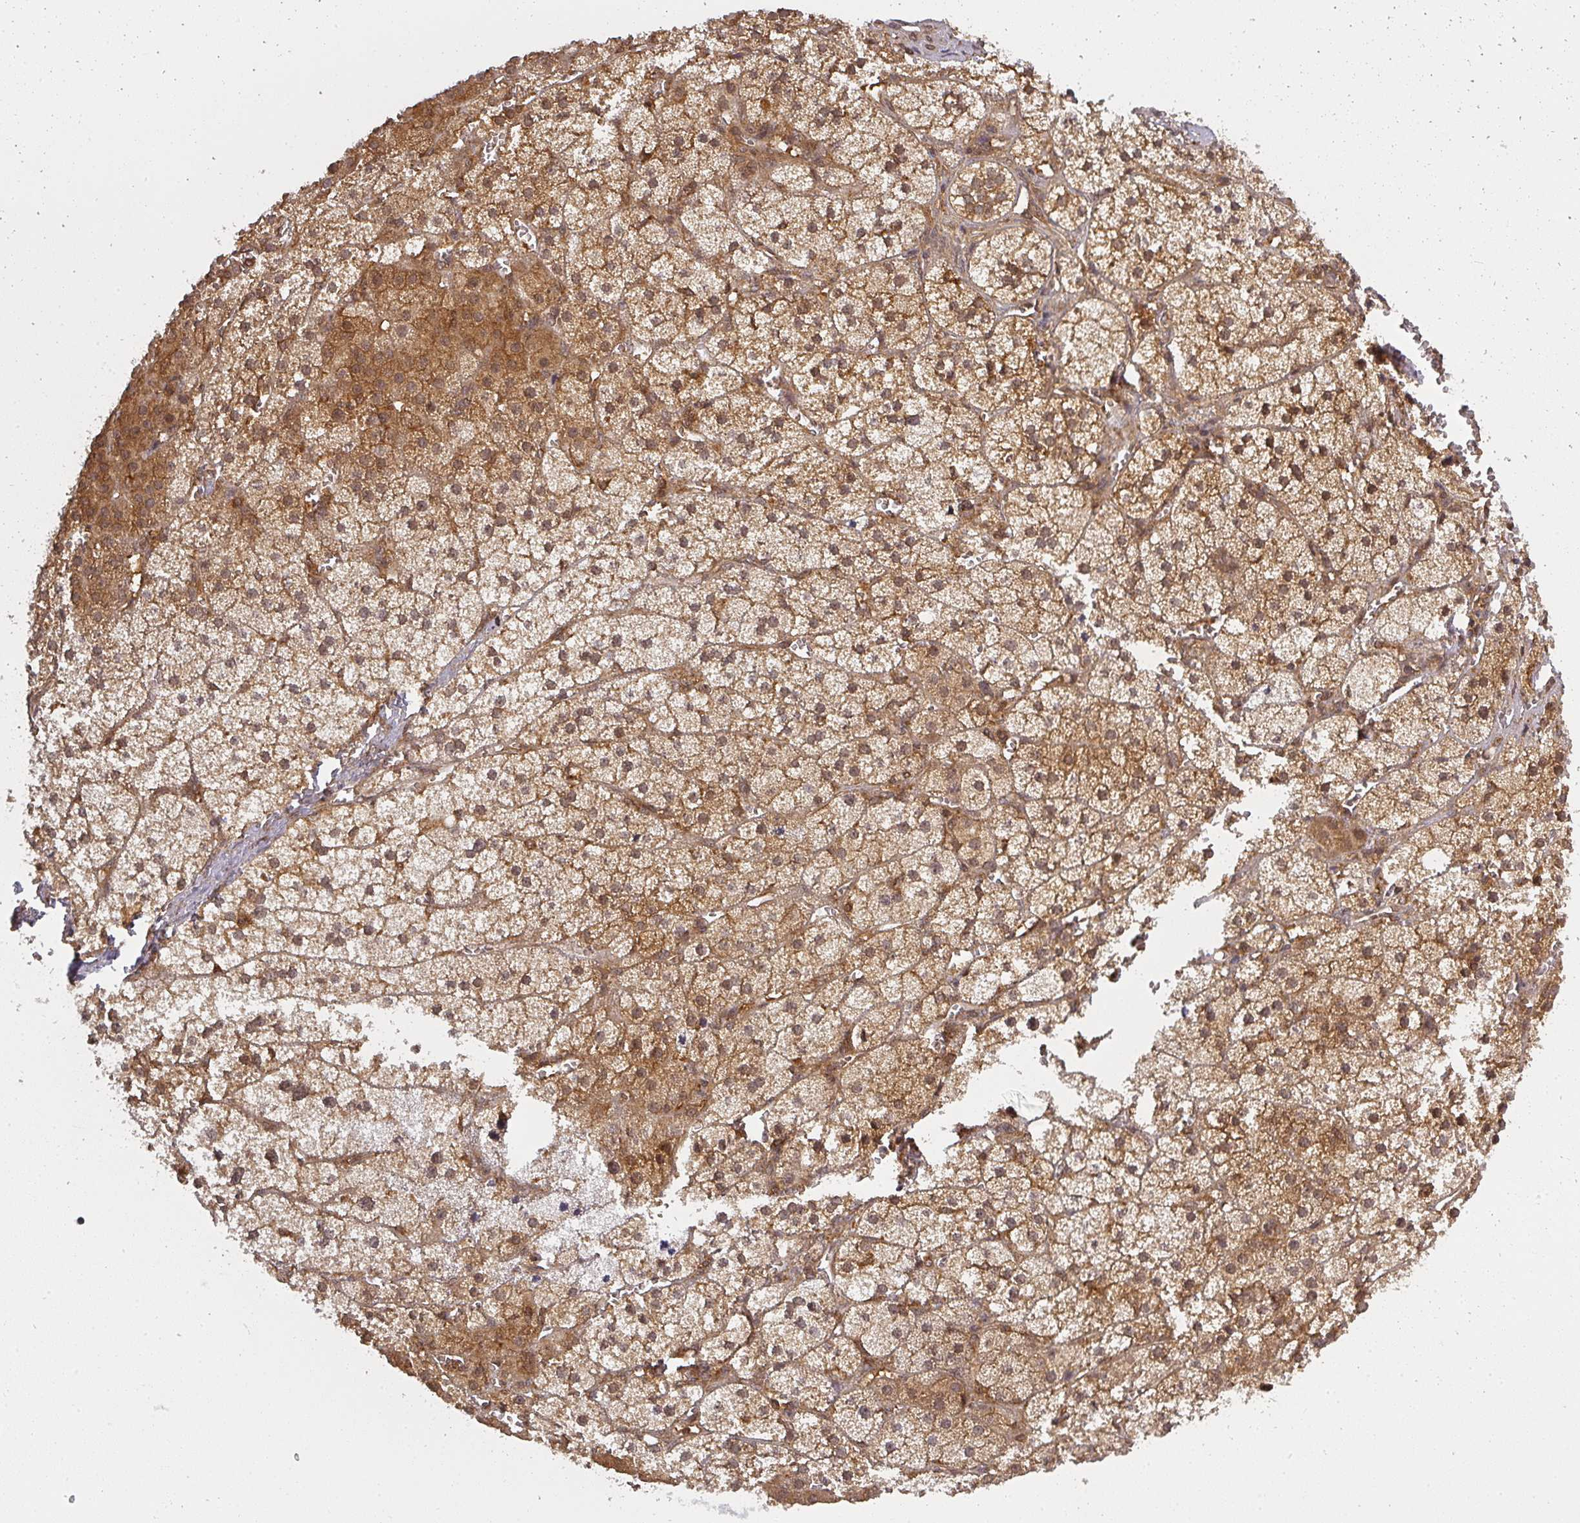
{"staining": {"intensity": "strong", "quantity": ">75%", "location": "cytoplasmic/membranous,nuclear"}, "tissue": "adrenal gland", "cell_type": "Glandular cells", "image_type": "normal", "snomed": [{"axis": "morphology", "description": "Normal tissue, NOS"}, {"axis": "topography", "description": "Adrenal gland"}], "caption": "This image demonstrates normal adrenal gland stained with IHC to label a protein in brown. The cytoplasmic/membranous,nuclear of glandular cells show strong positivity for the protein. Nuclei are counter-stained blue.", "gene": "PPP6R3", "patient": {"sex": "female", "age": 52}}